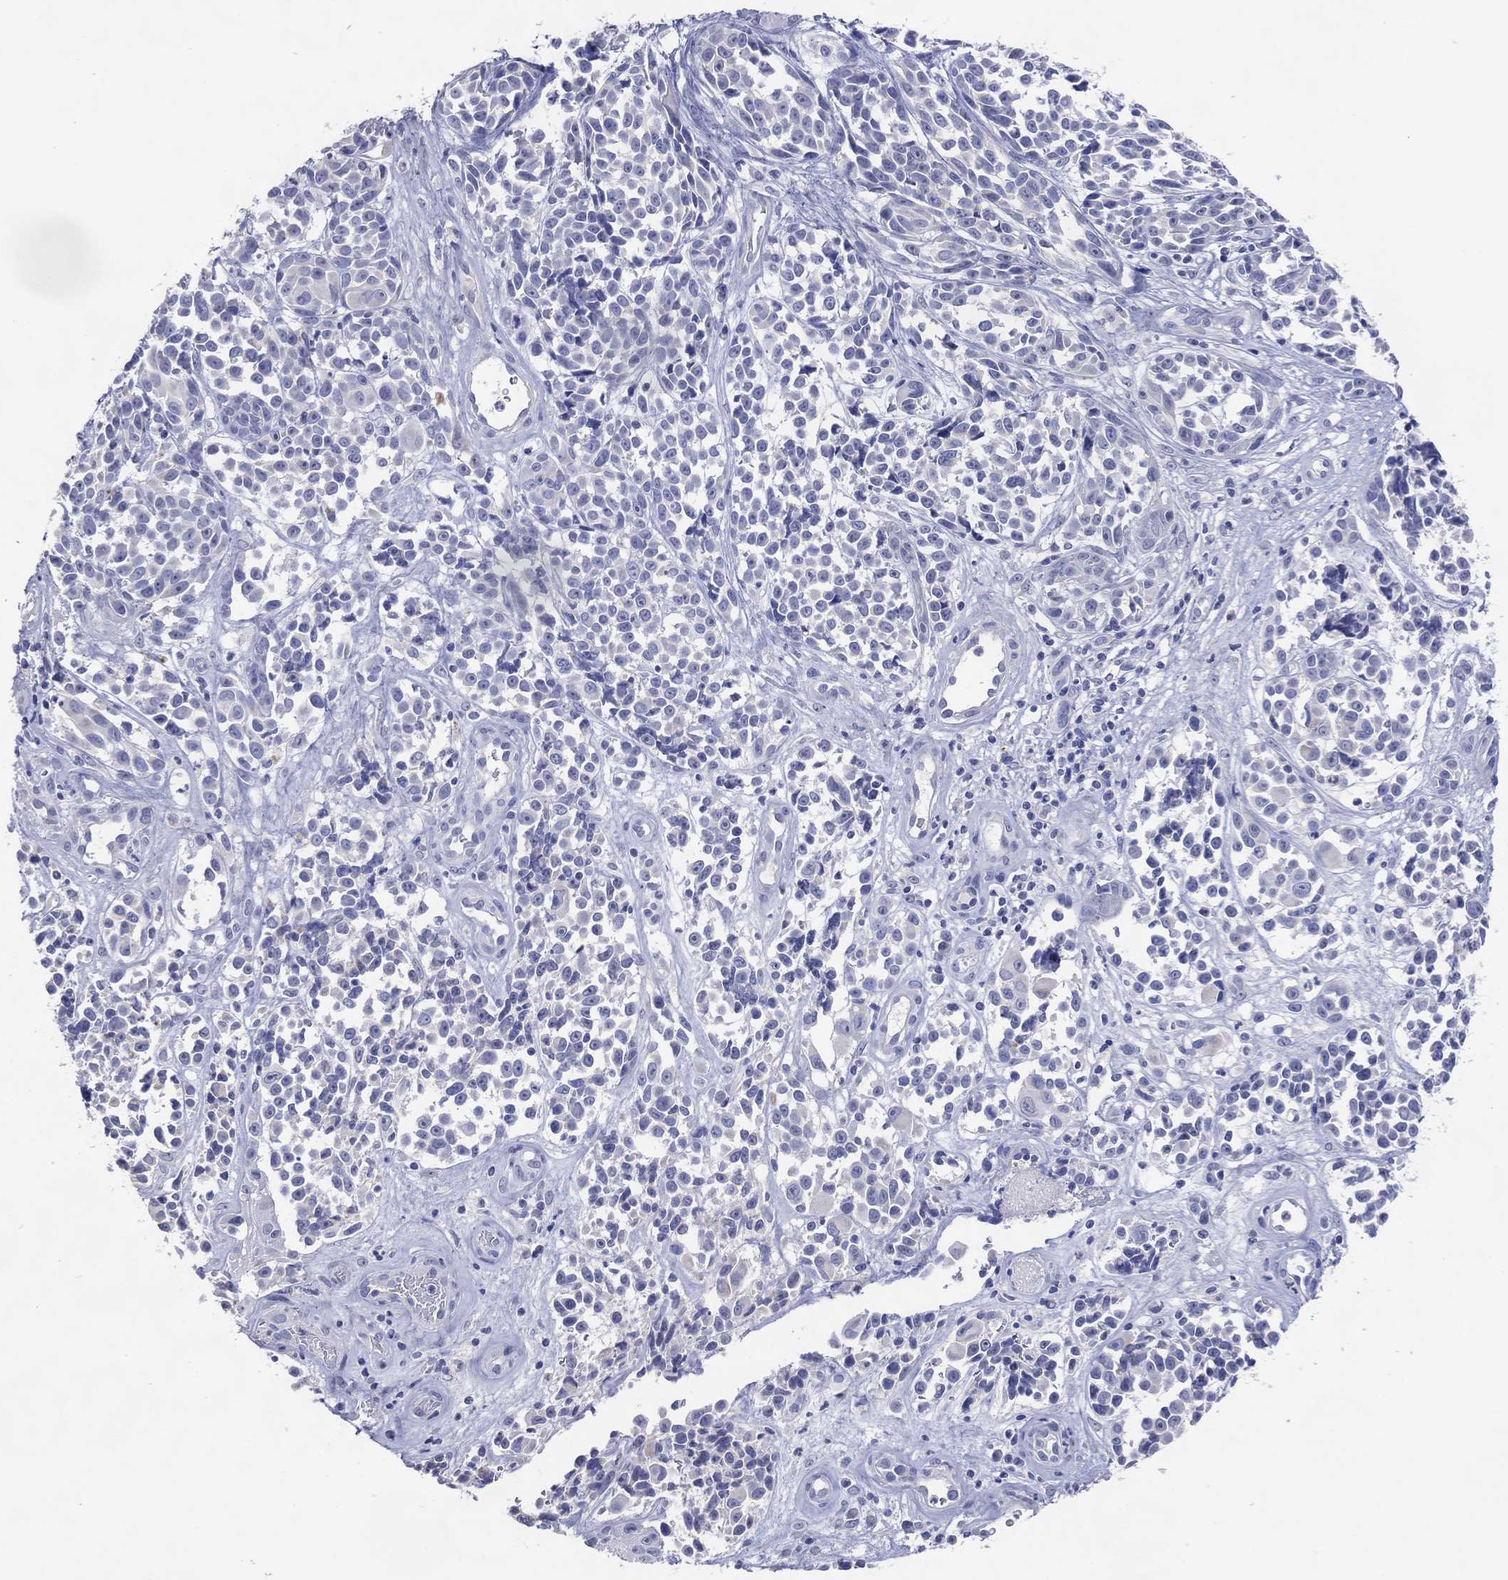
{"staining": {"intensity": "negative", "quantity": "none", "location": "none"}, "tissue": "melanoma", "cell_type": "Tumor cells", "image_type": "cancer", "snomed": [{"axis": "morphology", "description": "Malignant melanoma, NOS"}, {"axis": "topography", "description": "Skin"}], "caption": "A photomicrograph of human malignant melanoma is negative for staining in tumor cells.", "gene": "DNAH6", "patient": {"sex": "female", "age": 88}}